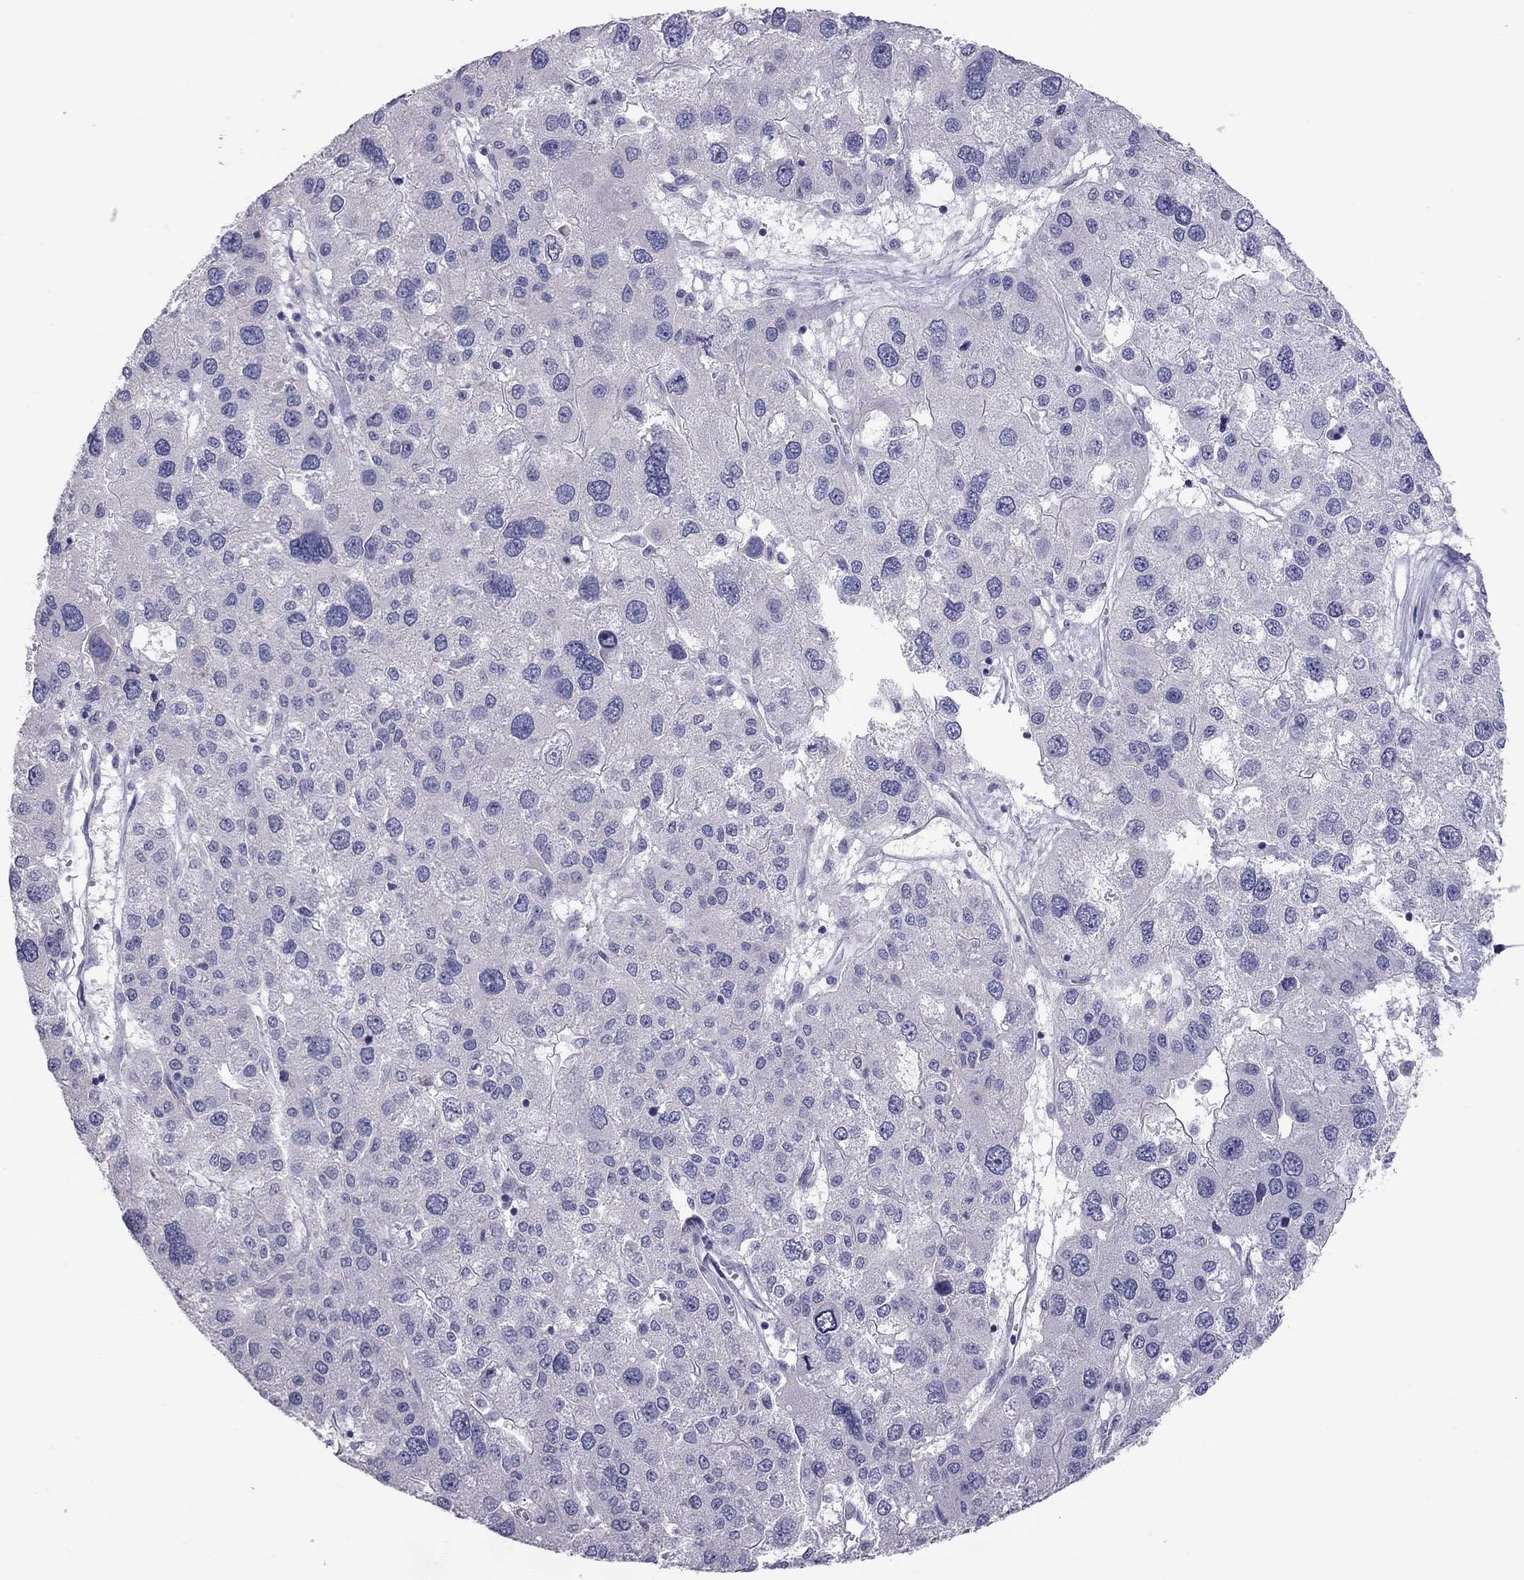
{"staining": {"intensity": "negative", "quantity": "none", "location": "none"}, "tissue": "liver cancer", "cell_type": "Tumor cells", "image_type": "cancer", "snomed": [{"axis": "morphology", "description": "Carcinoma, Hepatocellular, NOS"}, {"axis": "topography", "description": "Liver"}], "caption": "Immunohistochemical staining of liver hepatocellular carcinoma demonstrates no significant staining in tumor cells.", "gene": "IL17REL", "patient": {"sex": "male", "age": 73}}